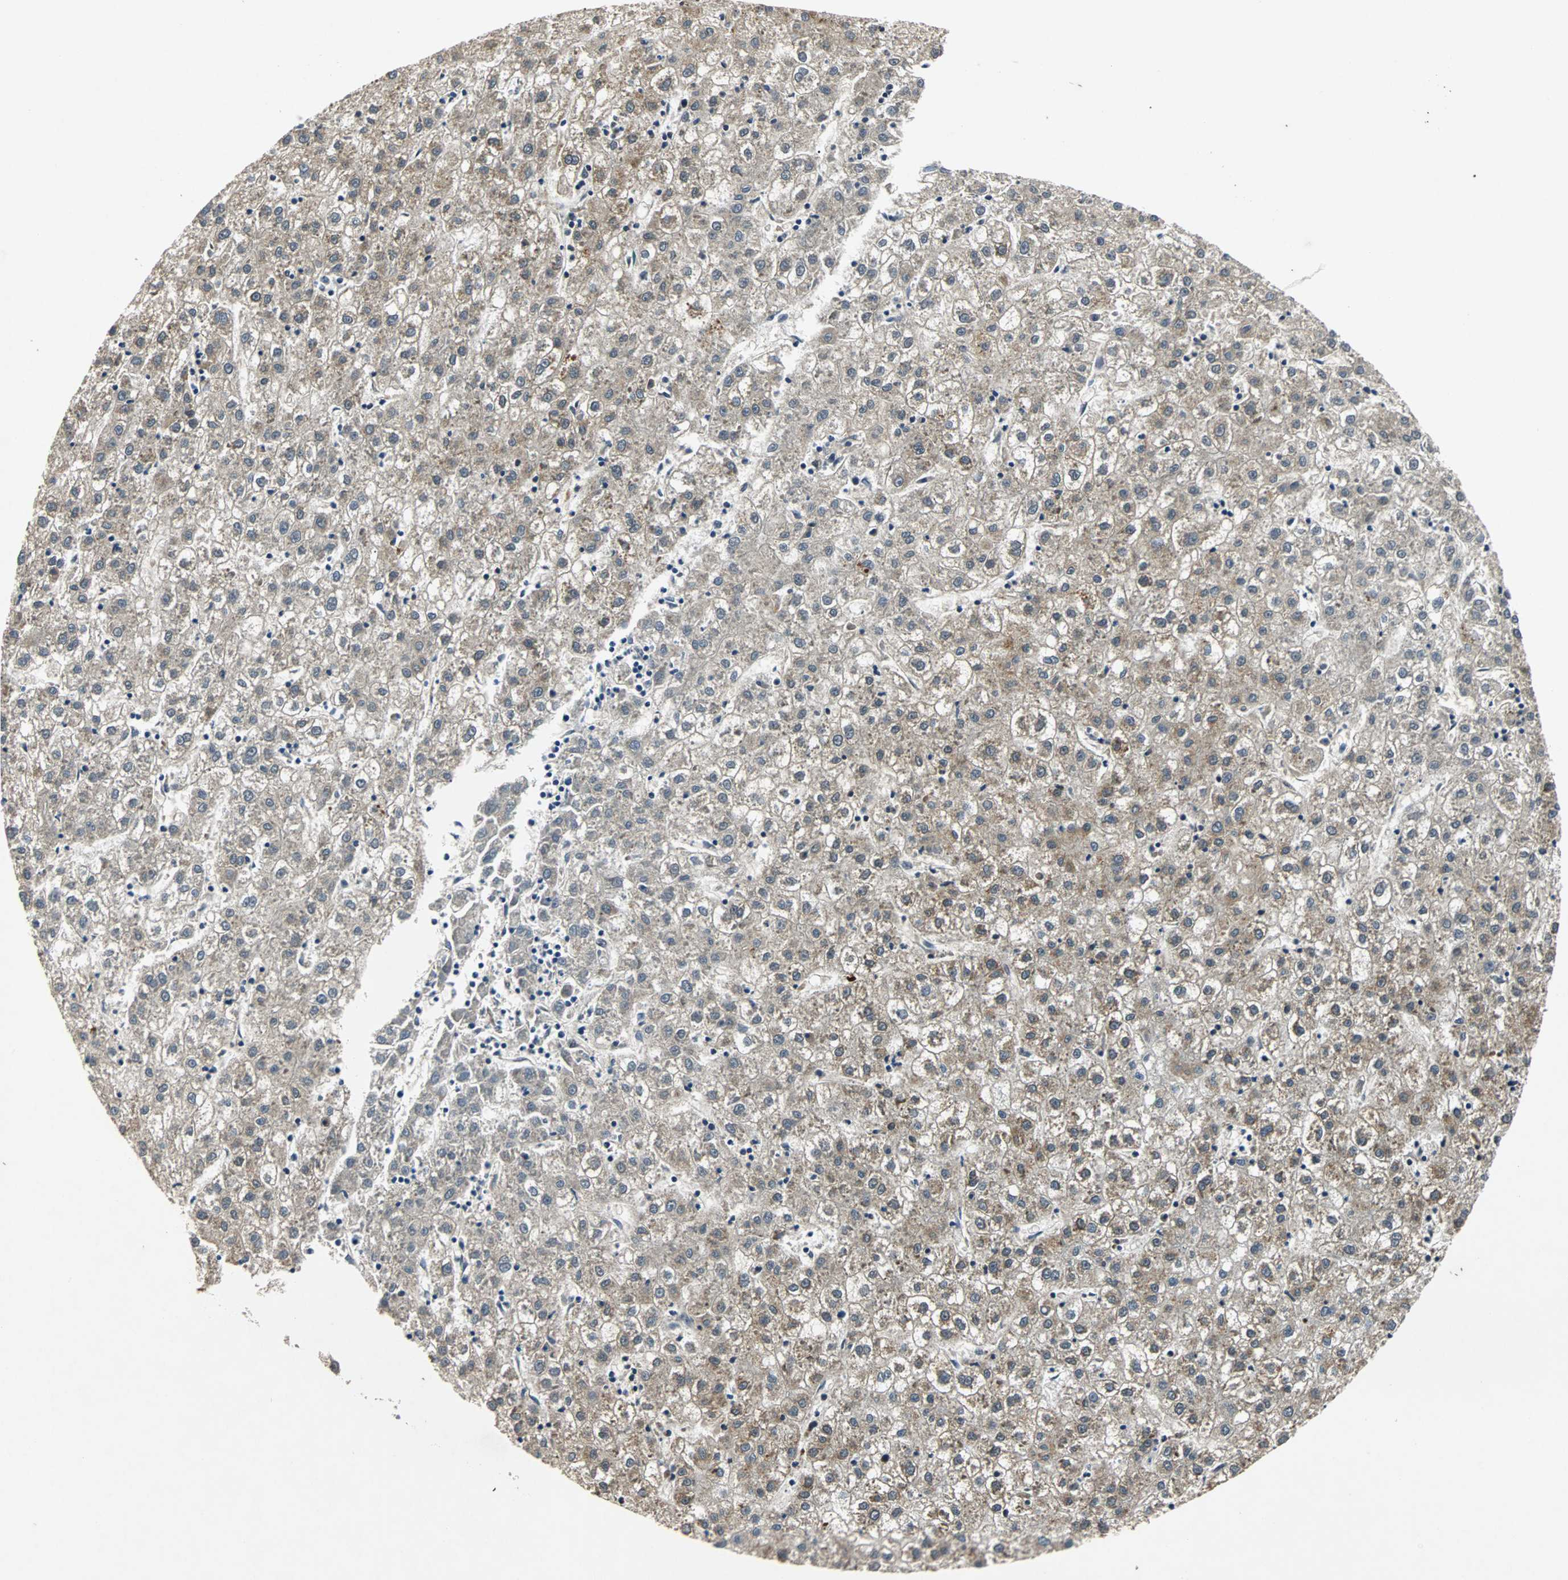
{"staining": {"intensity": "weak", "quantity": ">75%", "location": "cytoplasmic/membranous"}, "tissue": "liver cancer", "cell_type": "Tumor cells", "image_type": "cancer", "snomed": [{"axis": "morphology", "description": "Carcinoma, Hepatocellular, NOS"}, {"axis": "topography", "description": "Liver"}], "caption": "Hepatocellular carcinoma (liver) was stained to show a protein in brown. There is low levels of weak cytoplasmic/membranous staining in about >75% of tumor cells.", "gene": "TAF5", "patient": {"sex": "male", "age": 72}}